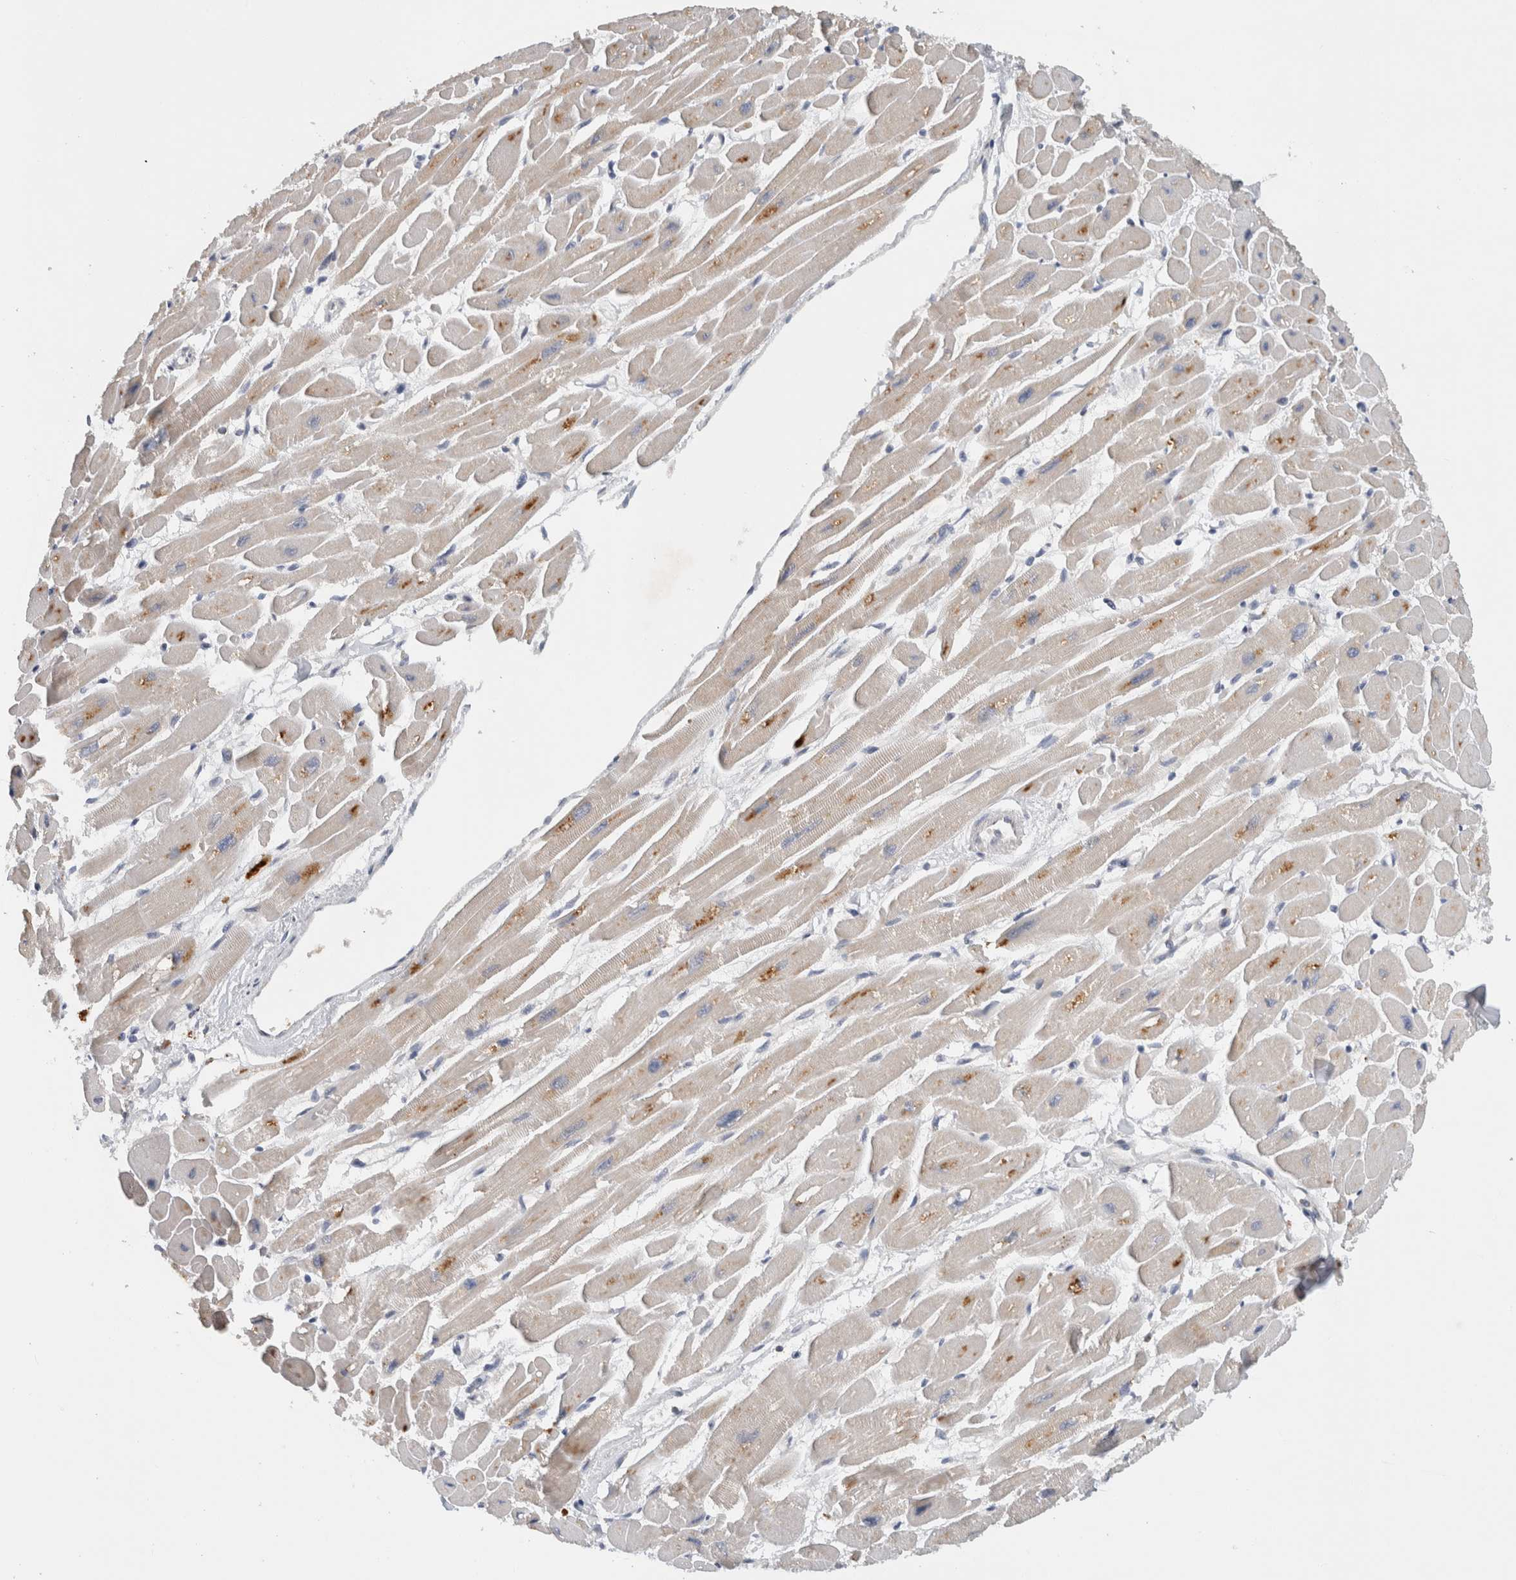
{"staining": {"intensity": "weak", "quantity": "25%-75%", "location": "cytoplasmic/membranous"}, "tissue": "heart muscle", "cell_type": "Cardiomyocytes", "image_type": "normal", "snomed": [{"axis": "morphology", "description": "Normal tissue, NOS"}, {"axis": "topography", "description": "Heart"}], "caption": "A histopathology image showing weak cytoplasmic/membranous expression in approximately 25%-75% of cardiomyocytes in unremarkable heart muscle, as visualized by brown immunohistochemical staining.", "gene": "AMPD1", "patient": {"sex": "female", "age": 54}}